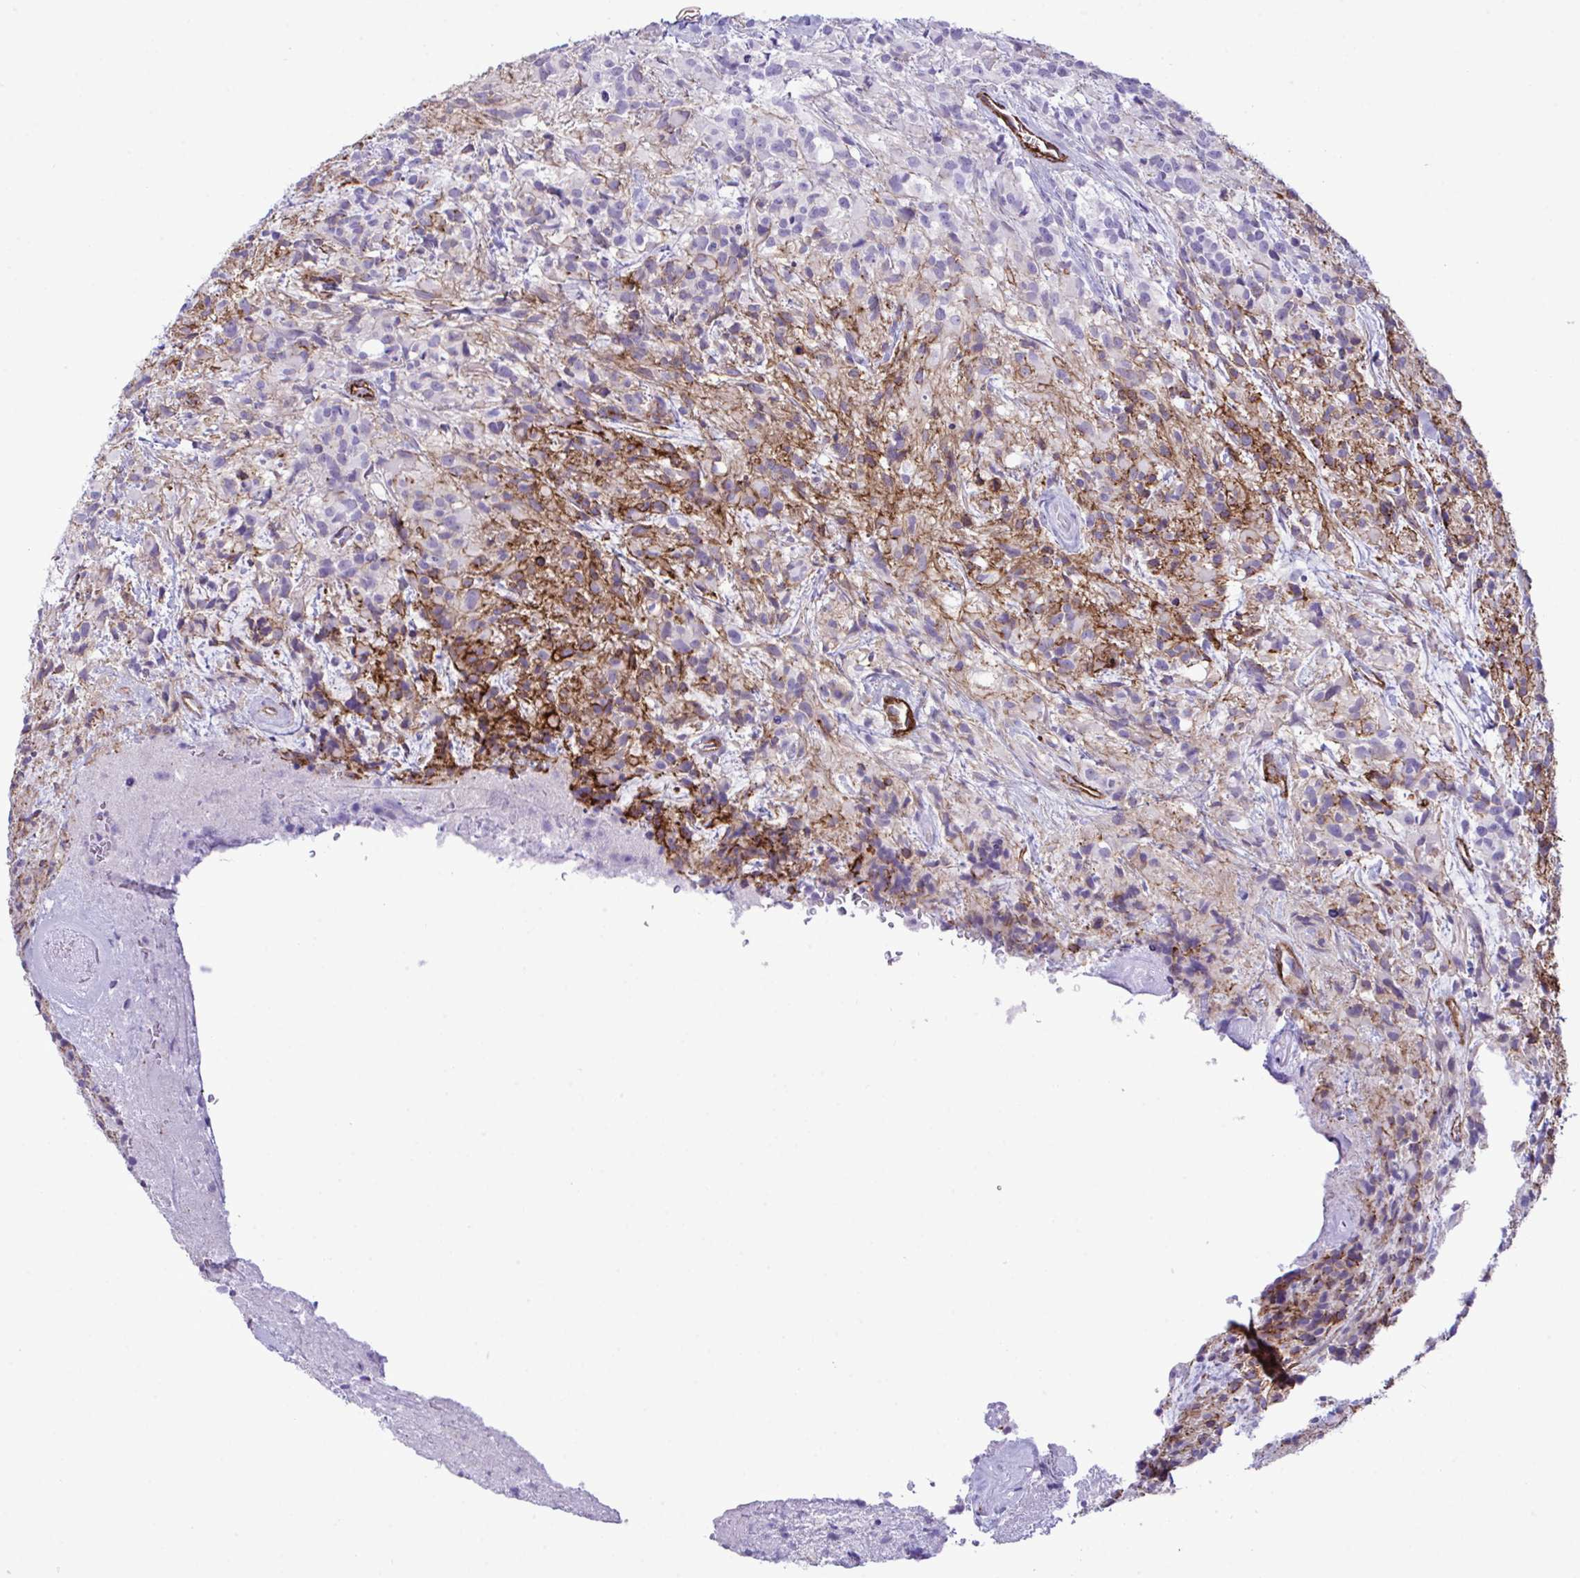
{"staining": {"intensity": "negative", "quantity": "none", "location": "none"}, "tissue": "glioma", "cell_type": "Tumor cells", "image_type": "cancer", "snomed": [{"axis": "morphology", "description": "Glioma, malignant, High grade"}, {"axis": "topography", "description": "Brain"}], "caption": "The histopathology image reveals no significant positivity in tumor cells of malignant high-grade glioma. The staining was performed using DAB (3,3'-diaminobenzidine) to visualize the protein expression in brown, while the nuclei were stained in blue with hematoxylin (Magnification: 20x).", "gene": "SYNPO2L", "patient": {"sex": "female", "age": 67}}